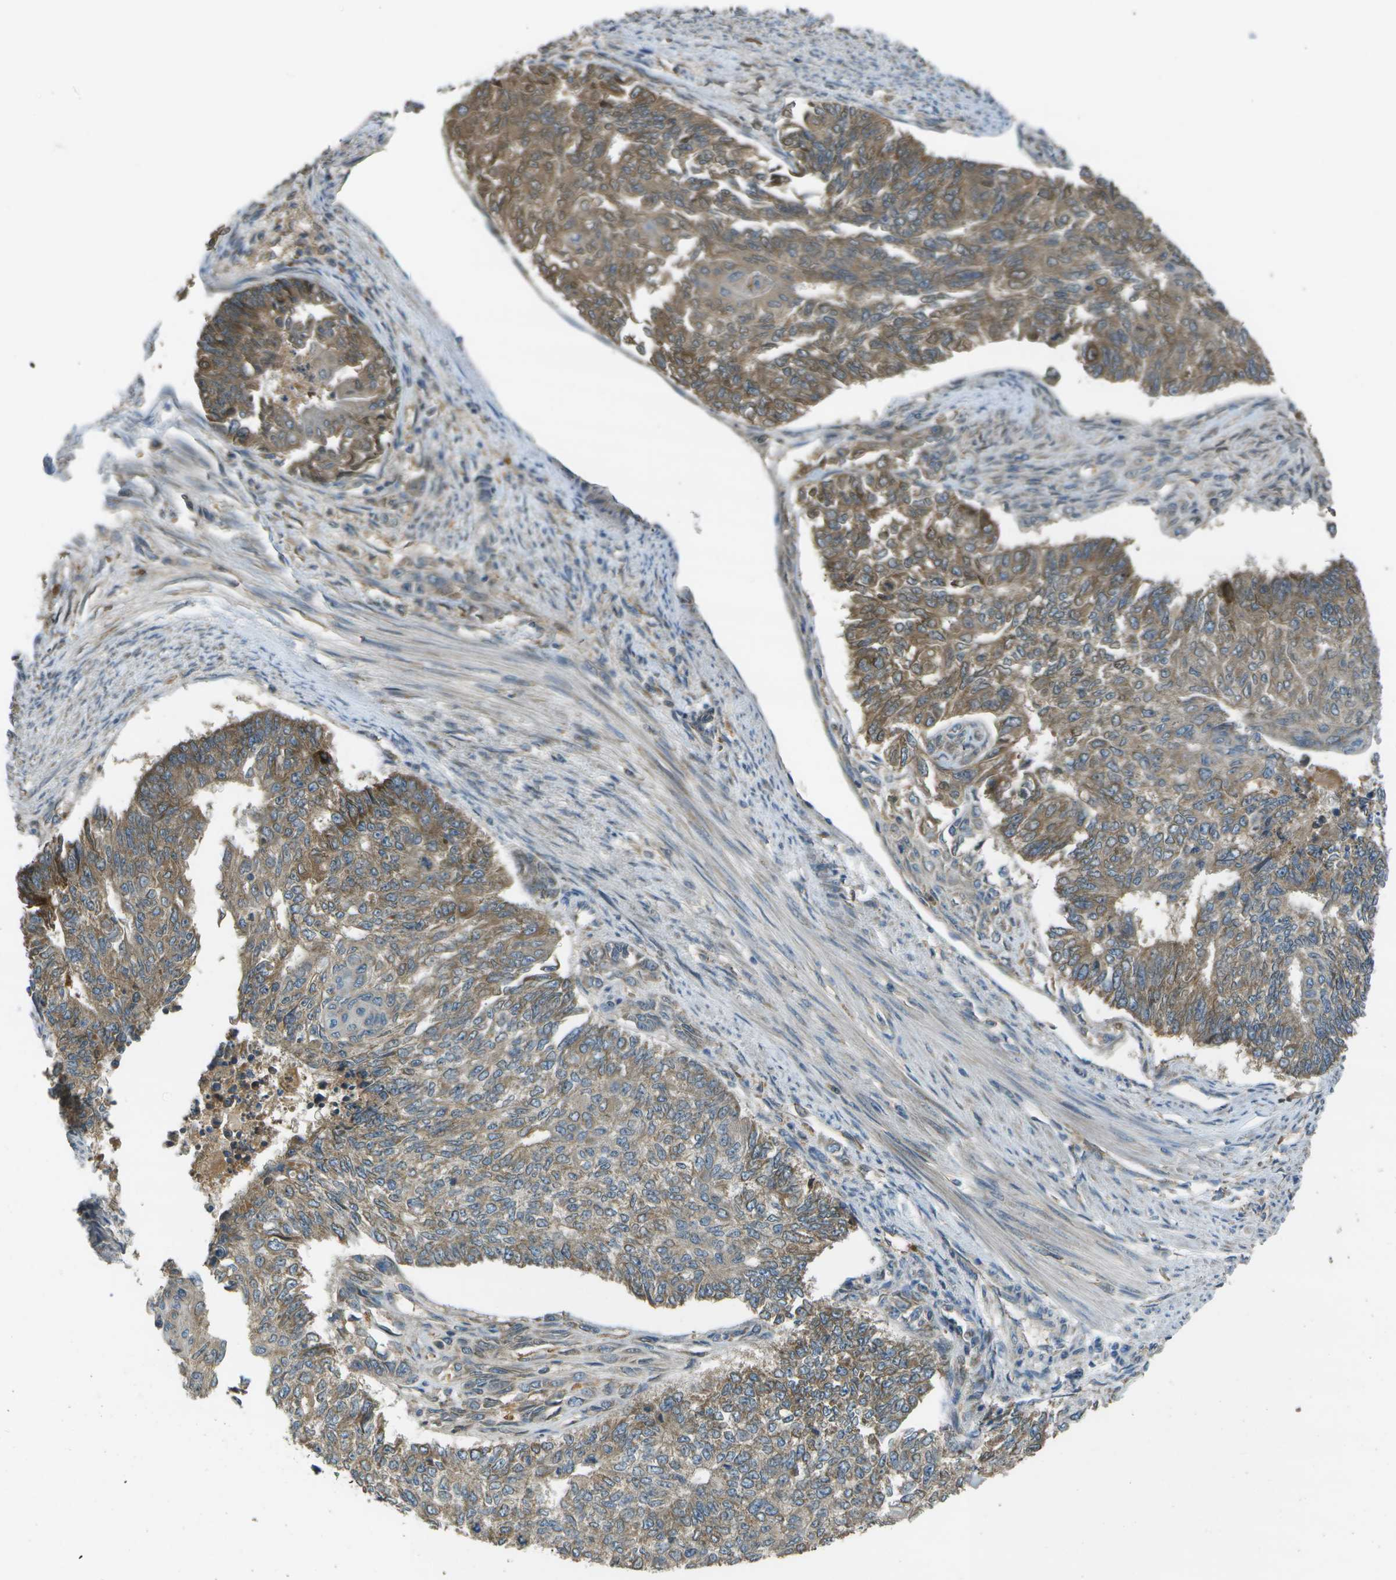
{"staining": {"intensity": "moderate", "quantity": ">75%", "location": "cytoplasmic/membranous"}, "tissue": "endometrial cancer", "cell_type": "Tumor cells", "image_type": "cancer", "snomed": [{"axis": "morphology", "description": "Adenocarcinoma, NOS"}, {"axis": "topography", "description": "Endometrium"}], "caption": "Immunohistochemistry (IHC) (DAB (3,3'-diaminobenzidine)) staining of endometrial cancer (adenocarcinoma) reveals moderate cytoplasmic/membranous protein positivity in about >75% of tumor cells. Nuclei are stained in blue.", "gene": "HFE", "patient": {"sex": "female", "age": 32}}